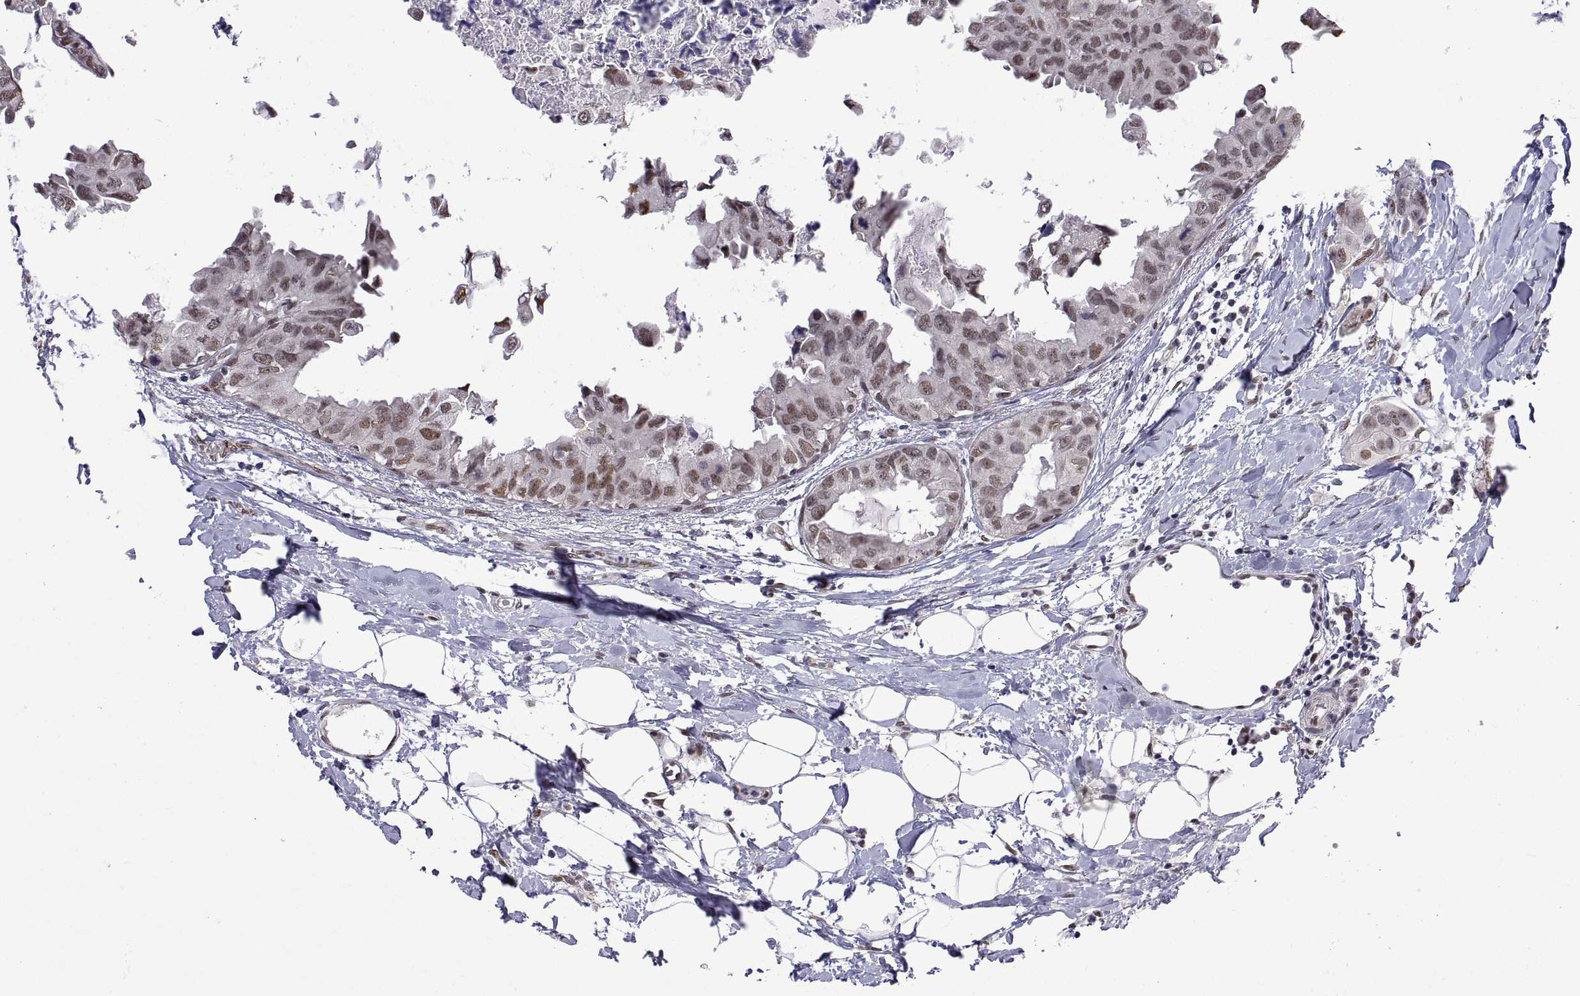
{"staining": {"intensity": "weak", "quantity": ">75%", "location": "nuclear"}, "tissue": "breast cancer", "cell_type": "Tumor cells", "image_type": "cancer", "snomed": [{"axis": "morphology", "description": "Normal tissue, NOS"}, {"axis": "morphology", "description": "Duct carcinoma"}, {"axis": "topography", "description": "Breast"}], "caption": "Breast invasive ductal carcinoma stained with immunohistochemistry (IHC) shows weak nuclear positivity in approximately >75% of tumor cells. The staining was performed using DAB, with brown indicating positive protein expression. Nuclei are stained blue with hematoxylin.", "gene": "NR4A1", "patient": {"sex": "female", "age": 40}}